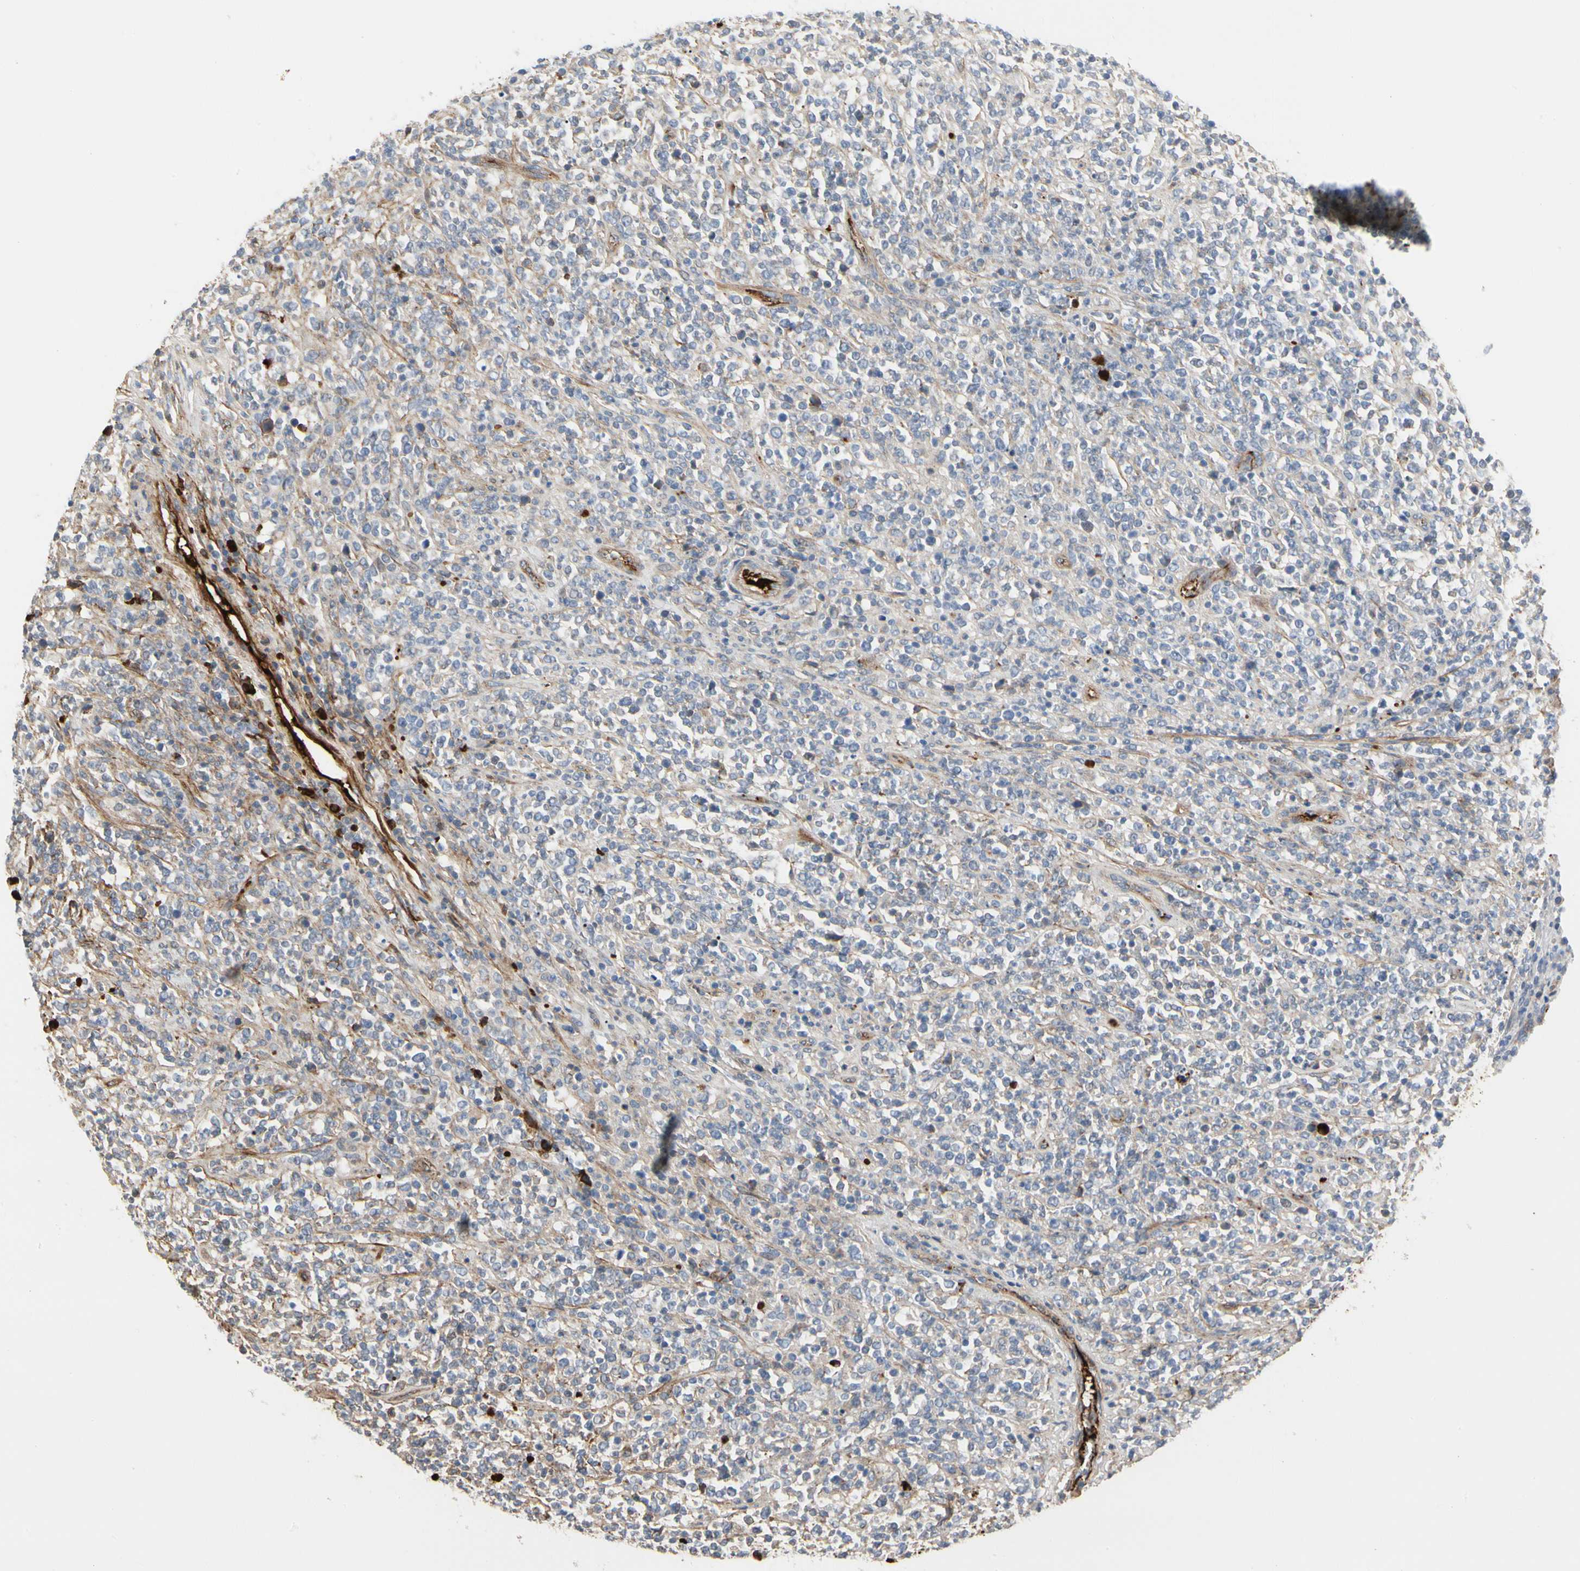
{"staining": {"intensity": "negative", "quantity": "none", "location": "none"}, "tissue": "lymphoma", "cell_type": "Tumor cells", "image_type": "cancer", "snomed": [{"axis": "morphology", "description": "Malignant lymphoma, non-Hodgkin's type, High grade"}, {"axis": "topography", "description": "Soft tissue"}], "caption": "Immunohistochemistry of human high-grade malignant lymphoma, non-Hodgkin's type demonstrates no expression in tumor cells.", "gene": "FGB", "patient": {"sex": "male", "age": 18}}